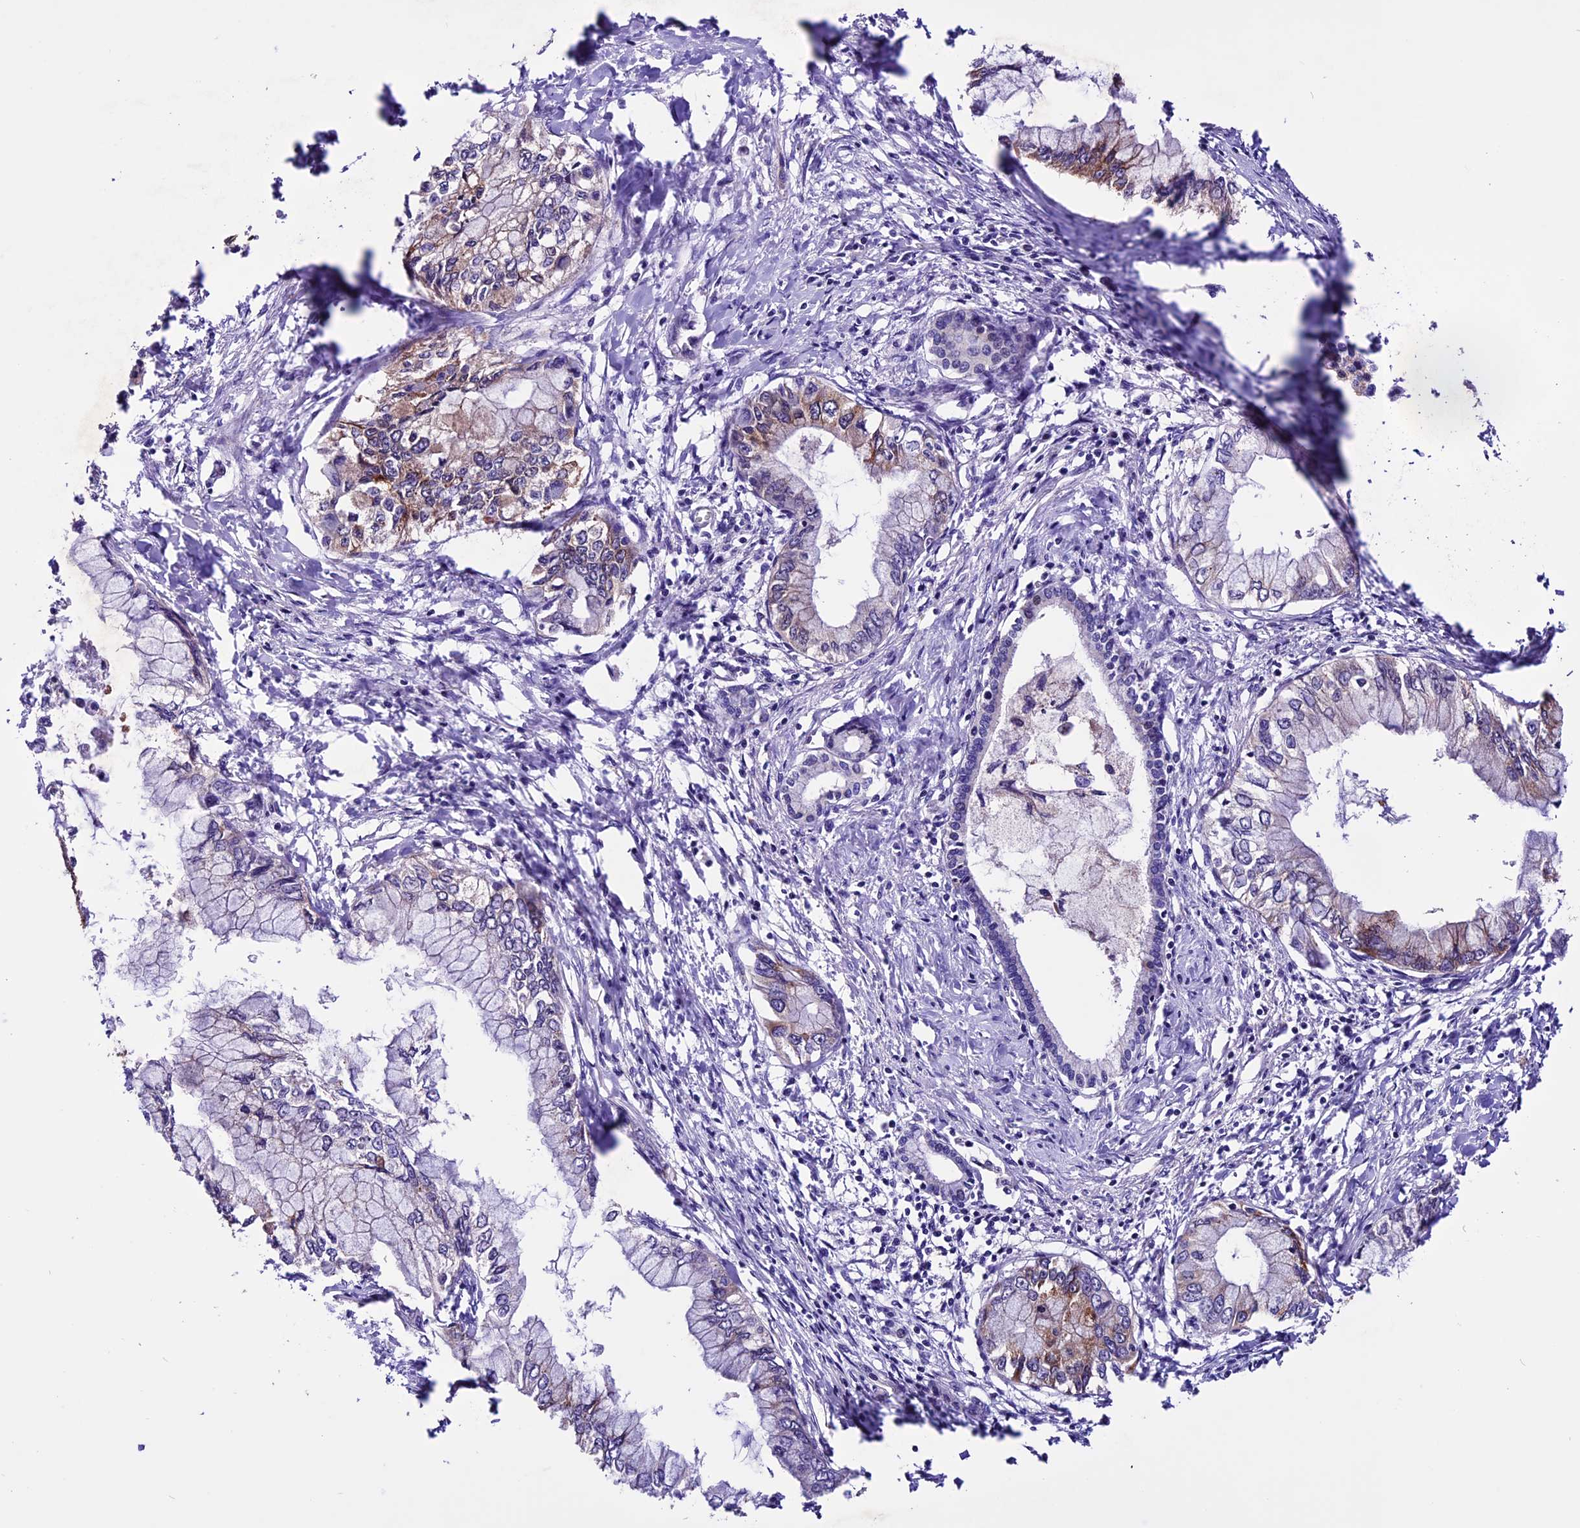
{"staining": {"intensity": "moderate", "quantity": "<25%", "location": "cytoplasmic/membranous"}, "tissue": "pancreatic cancer", "cell_type": "Tumor cells", "image_type": "cancer", "snomed": [{"axis": "morphology", "description": "Adenocarcinoma, NOS"}, {"axis": "topography", "description": "Pancreas"}], "caption": "A brown stain labels moderate cytoplasmic/membranous staining of a protein in adenocarcinoma (pancreatic) tumor cells.", "gene": "RINL", "patient": {"sex": "male", "age": 48}}